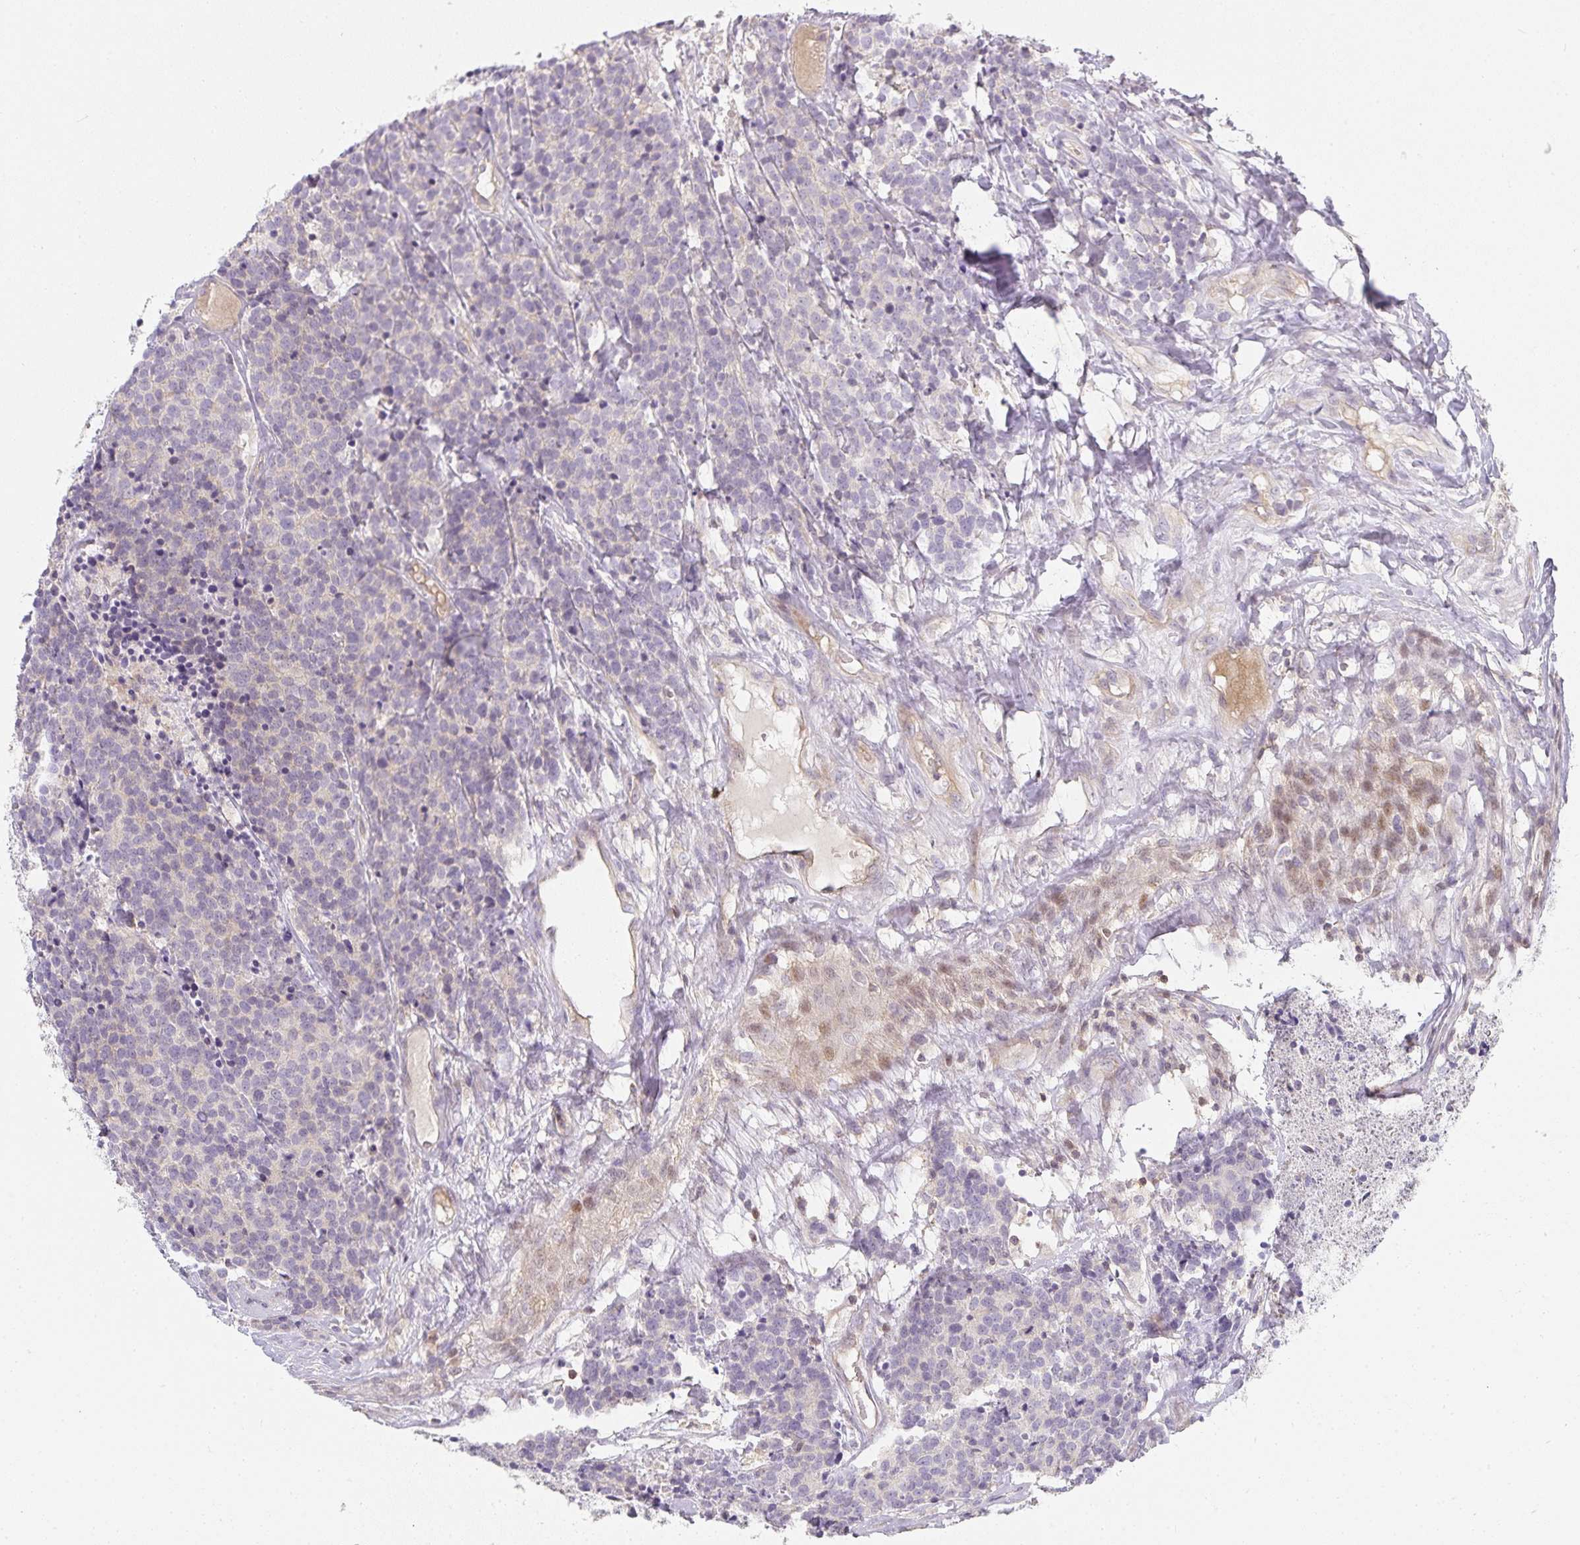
{"staining": {"intensity": "negative", "quantity": "none", "location": "none"}, "tissue": "carcinoid", "cell_type": "Tumor cells", "image_type": "cancer", "snomed": [{"axis": "morphology", "description": "Carcinoid, malignant, NOS"}, {"axis": "topography", "description": "Skin"}], "caption": "Human carcinoid stained for a protein using immunohistochemistry (IHC) demonstrates no expression in tumor cells.", "gene": "GATA3", "patient": {"sex": "female", "age": 79}}